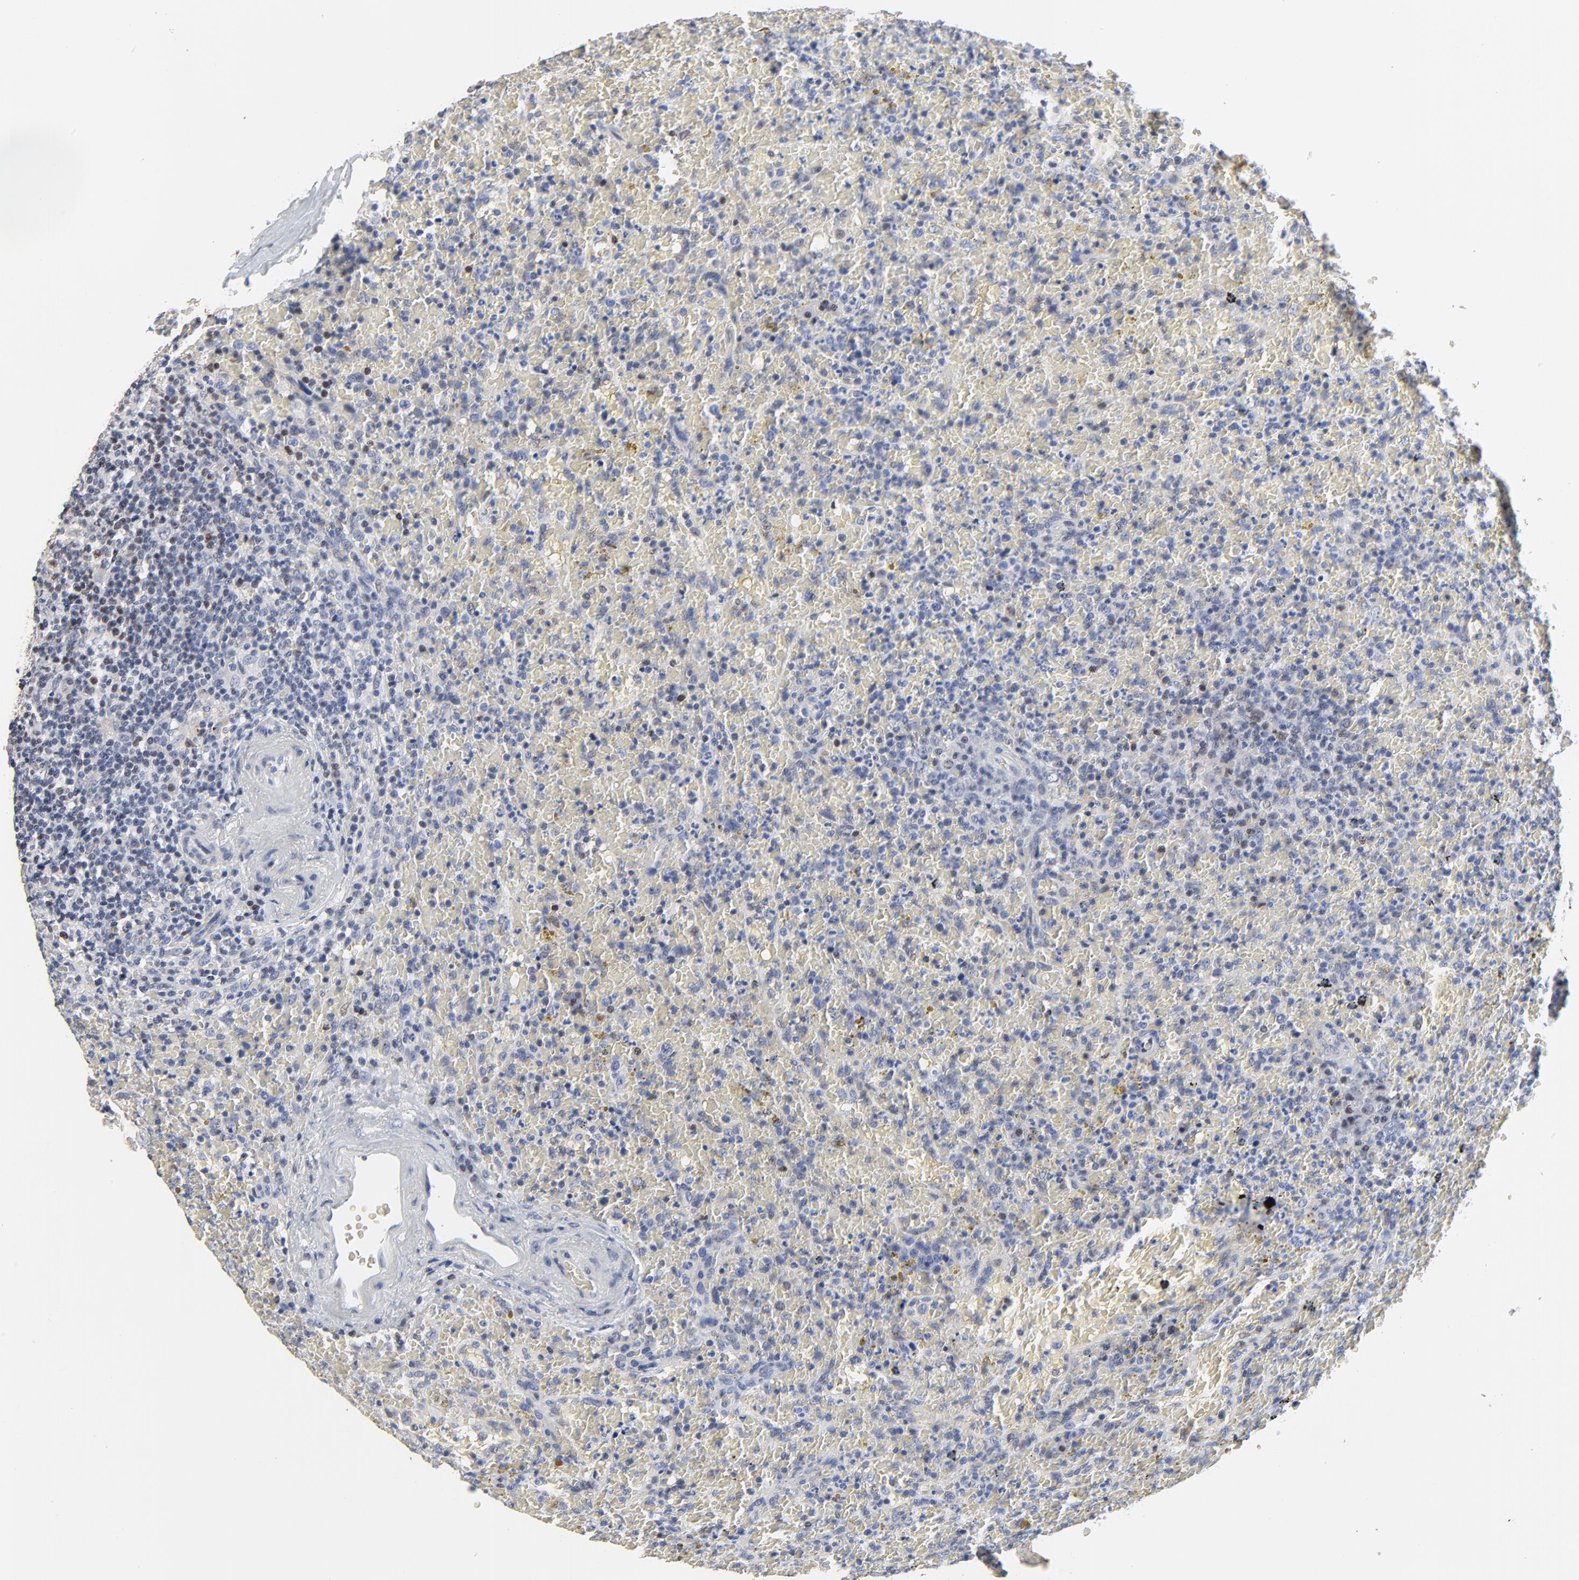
{"staining": {"intensity": "weak", "quantity": "<25%", "location": "nuclear"}, "tissue": "lymphoma", "cell_type": "Tumor cells", "image_type": "cancer", "snomed": [{"axis": "morphology", "description": "Malignant lymphoma, non-Hodgkin's type, High grade"}, {"axis": "topography", "description": "Spleen"}, {"axis": "topography", "description": "Lymph node"}], "caption": "Tumor cells are negative for protein expression in human lymphoma. (Brightfield microscopy of DAB (3,3'-diaminobenzidine) IHC at high magnification).", "gene": "LNX1", "patient": {"sex": "female", "age": 70}}